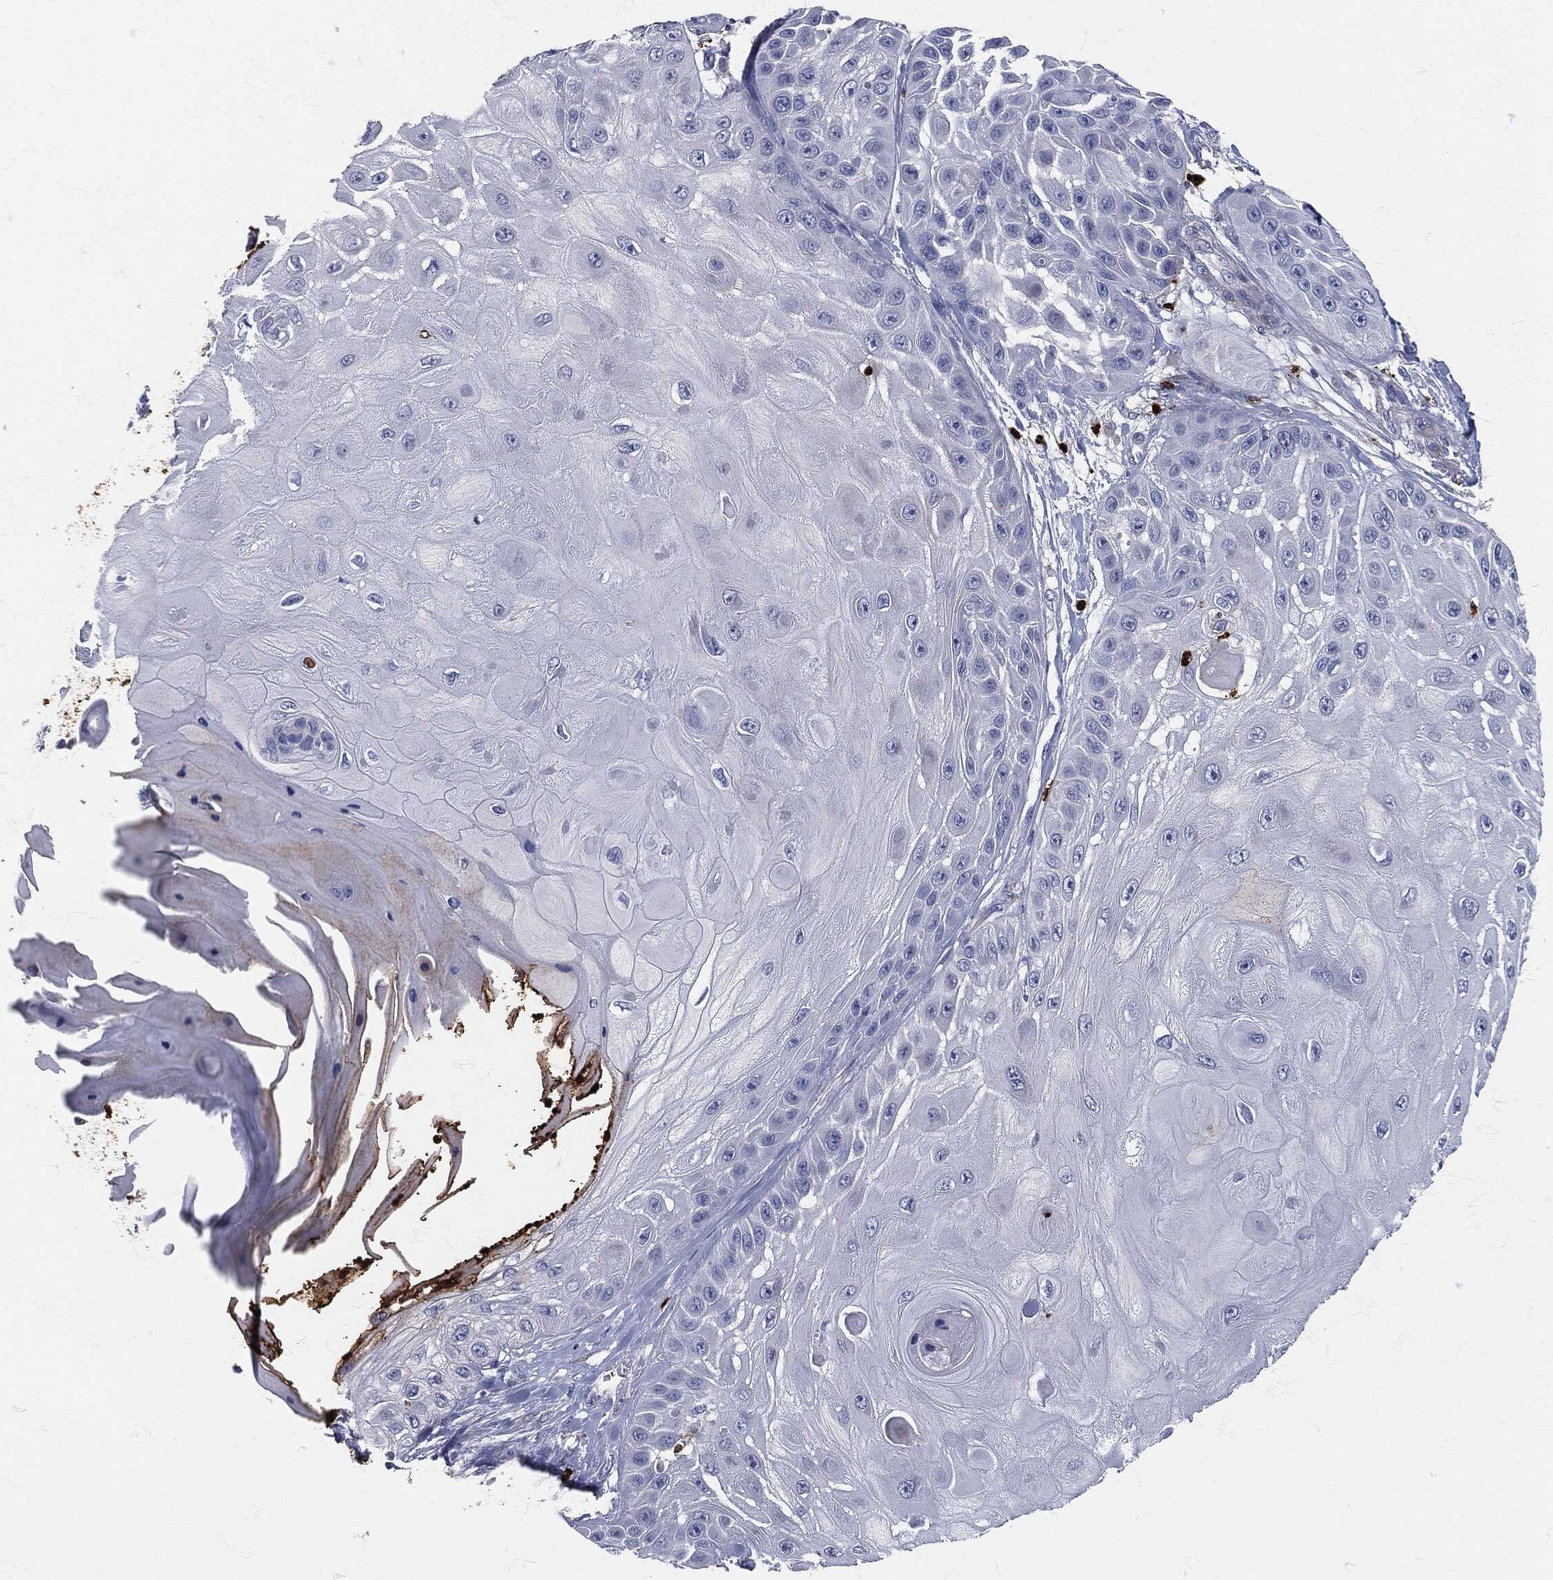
{"staining": {"intensity": "negative", "quantity": "none", "location": "none"}, "tissue": "skin cancer", "cell_type": "Tumor cells", "image_type": "cancer", "snomed": [{"axis": "morphology", "description": "Normal tissue, NOS"}, {"axis": "morphology", "description": "Squamous cell carcinoma, NOS"}, {"axis": "topography", "description": "Skin"}], "caption": "Immunohistochemical staining of human skin squamous cell carcinoma shows no significant expression in tumor cells.", "gene": "MPO", "patient": {"sex": "male", "age": 79}}